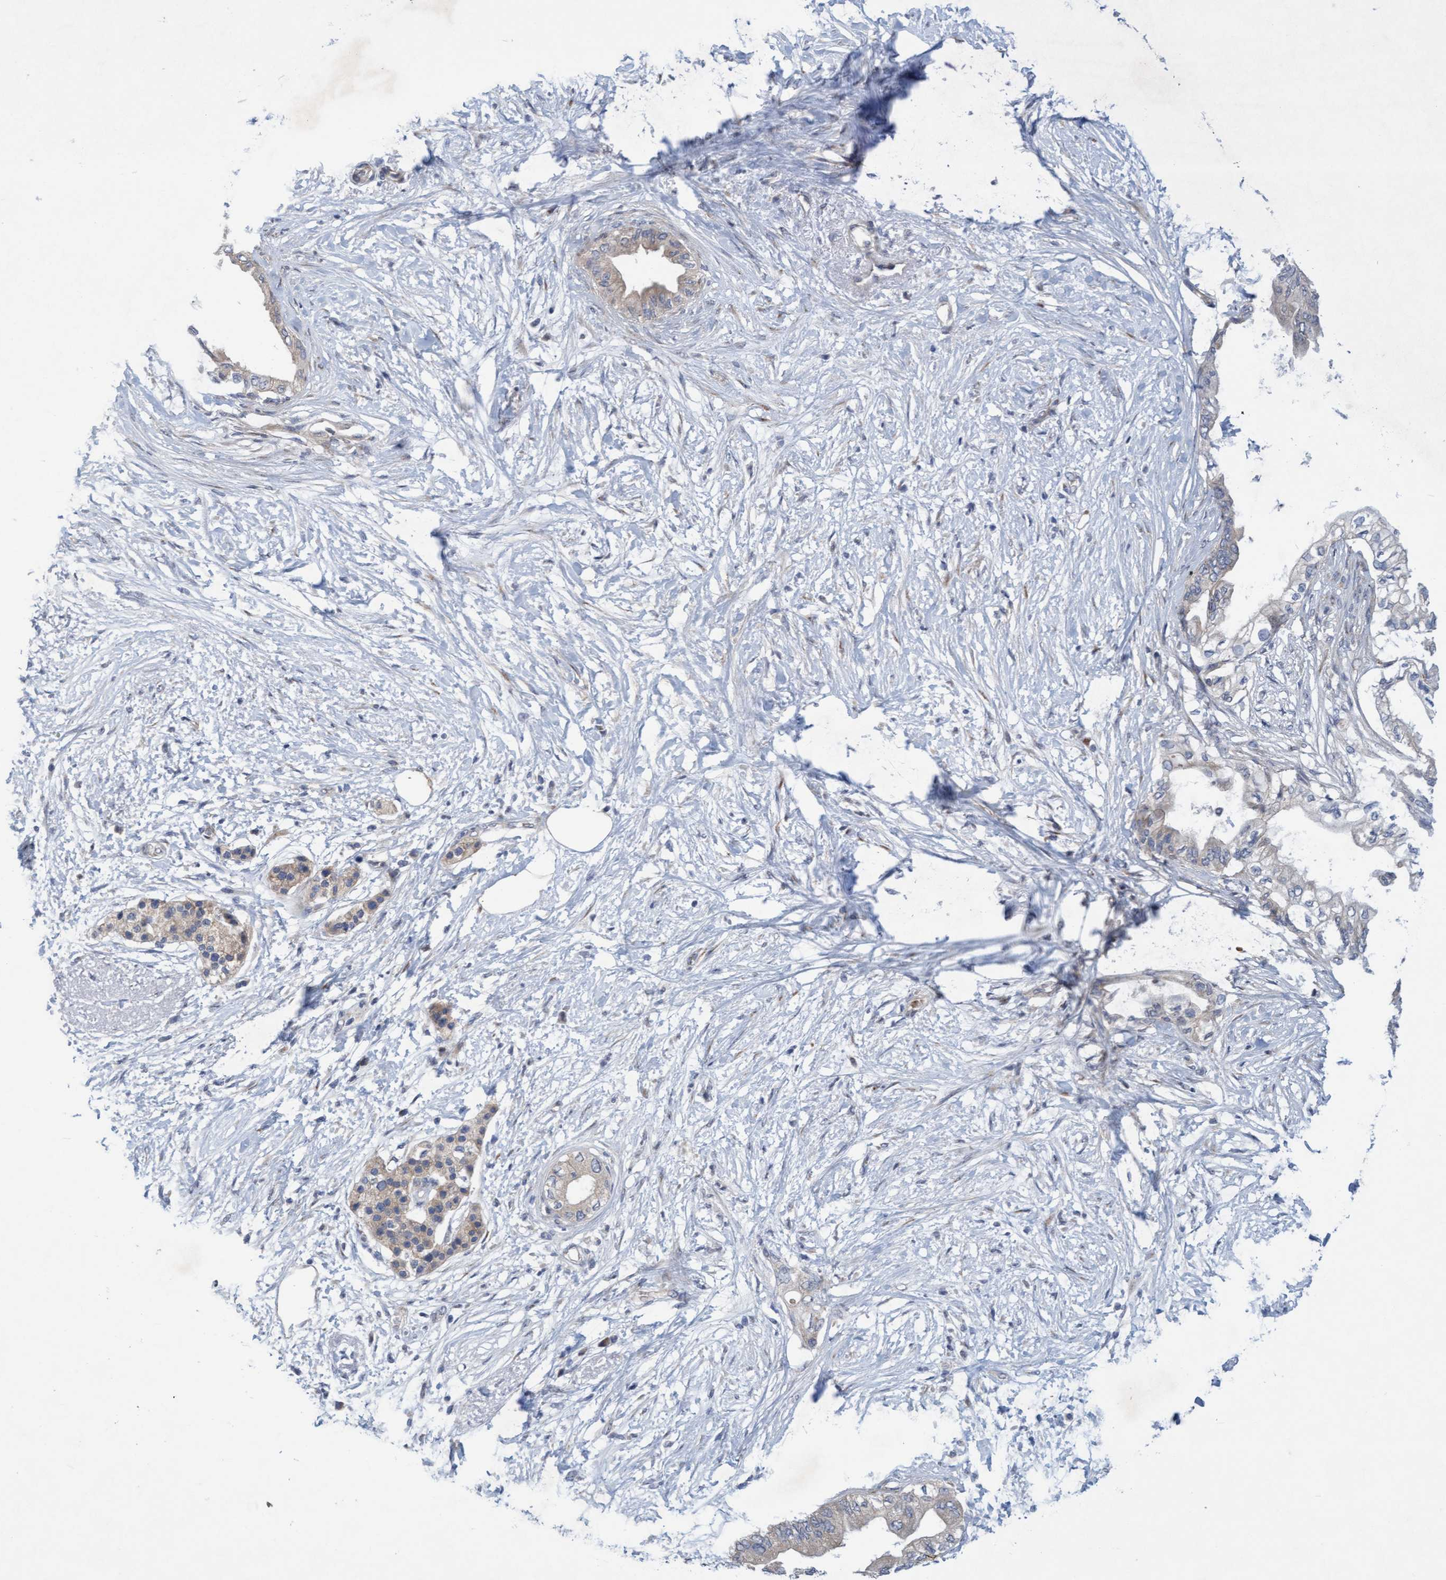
{"staining": {"intensity": "weak", "quantity": "<25%", "location": "cytoplasmic/membranous"}, "tissue": "pancreatic cancer", "cell_type": "Tumor cells", "image_type": "cancer", "snomed": [{"axis": "morphology", "description": "Normal tissue, NOS"}, {"axis": "morphology", "description": "Adenocarcinoma, NOS"}, {"axis": "topography", "description": "Pancreas"}, {"axis": "topography", "description": "Duodenum"}], "caption": "This is an immunohistochemistry (IHC) photomicrograph of human adenocarcinoma (pancreatic). There is no positivity in tumor cells.", "gene": "DDHD2", "patient": {"sex": "female", "age": 60}}